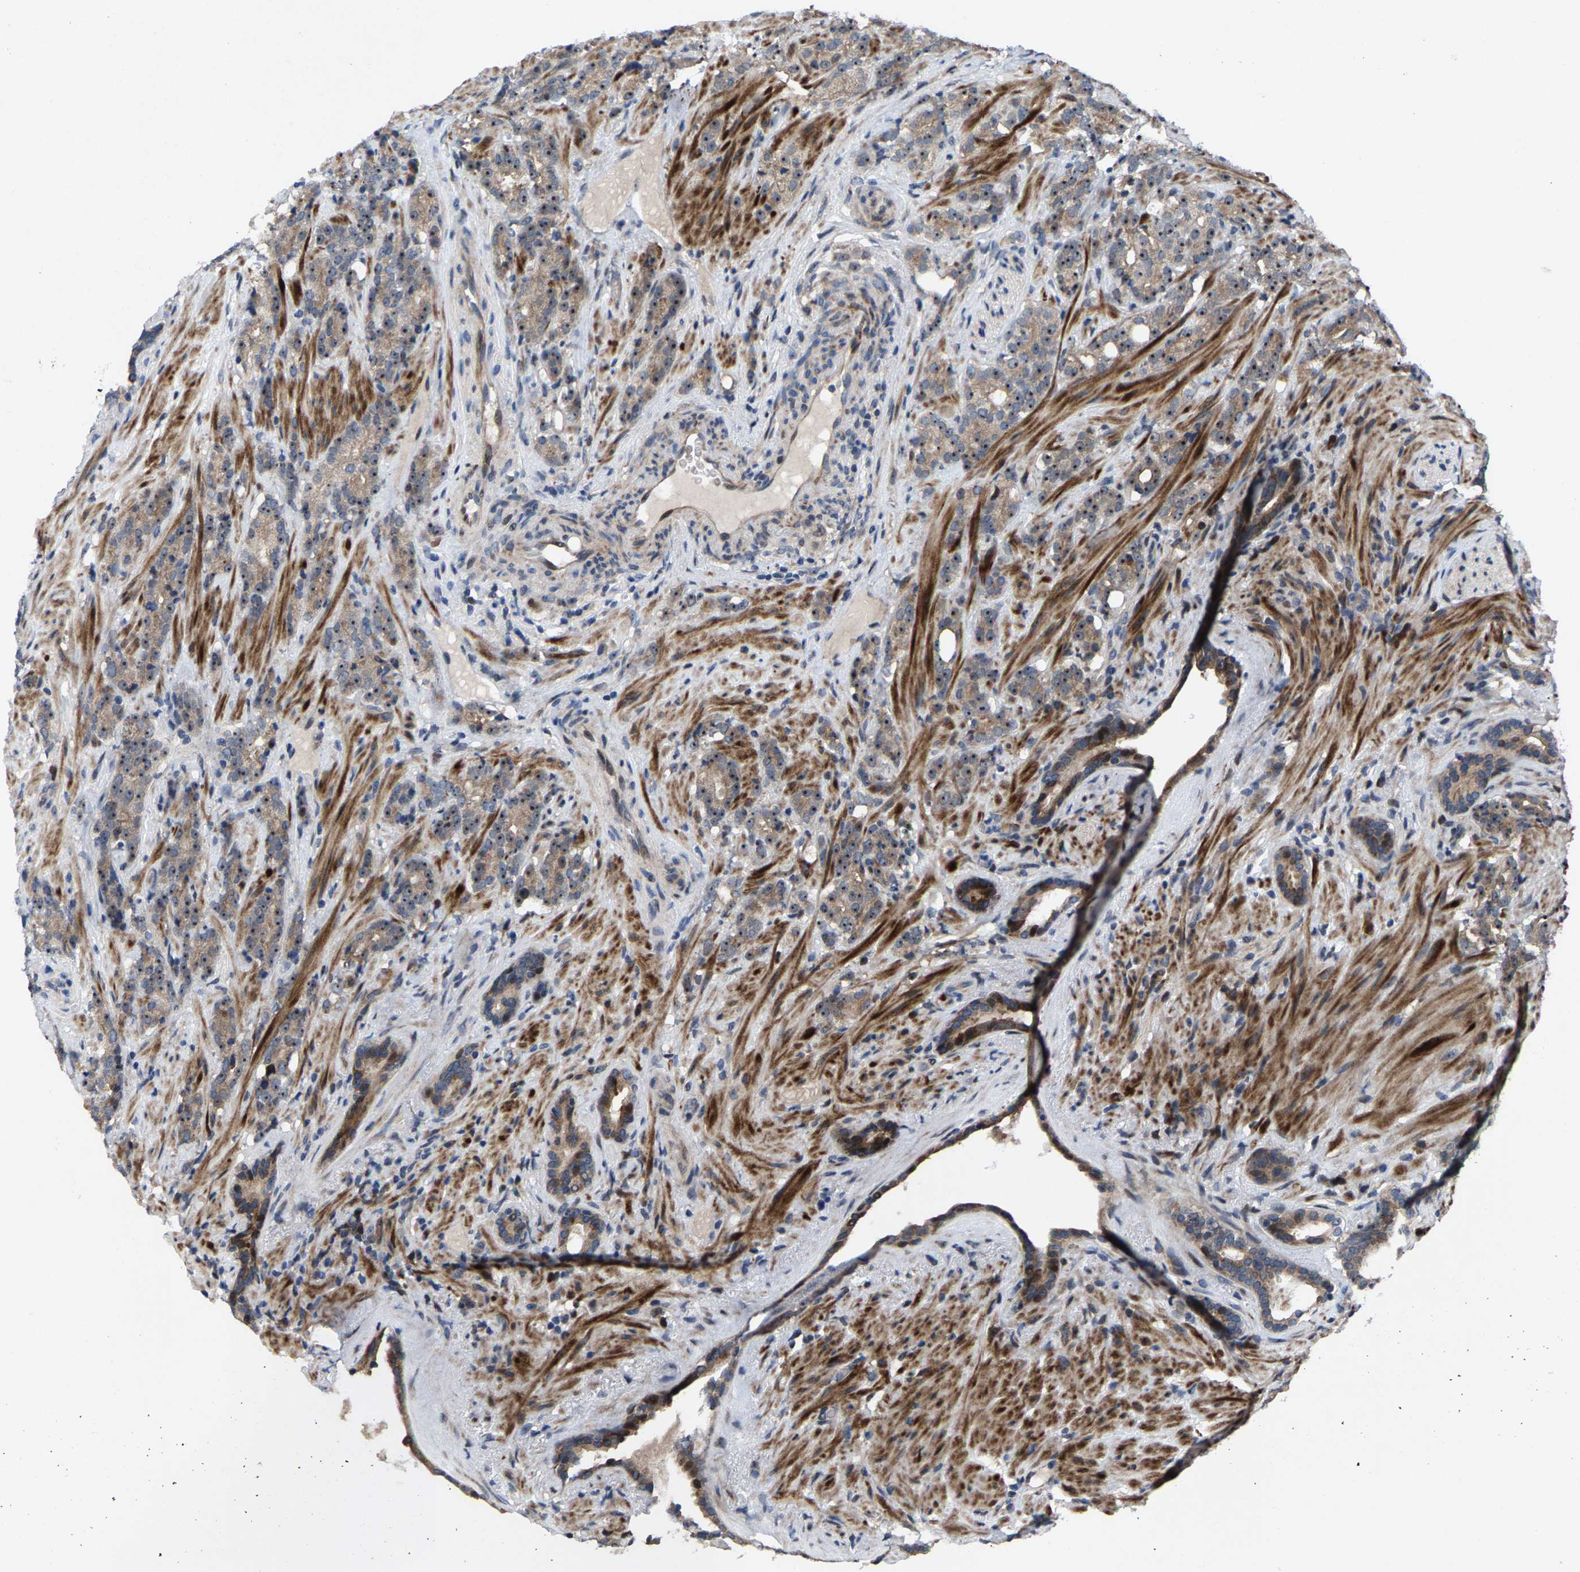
{"staining": {"intensity": "moderate", "quantity": "25%-75%", "location": "cytoplasmic/membranous,nuclear"}, "tissue": "prostate cancer", "cell_type": "Tumor cells", "image_type": "cancer", "snomed": [{"axis": "morphology", "description": "Adenocarcinoma, High grade"}, {"axis": "topography", "description": "Prostate"}], "caption": "Immunohistochemical staining of prostate adenocarcinoma (high-grade) demonstrates moderate cytoplasmic/membranous and nuclear protein expression in approximately 25%-75% of tumor cells. Using DAB (3,3'-diaminobenzidine) (brown) and hematoxylin (blue) stains, captured at high magnification using brightfield microscopy.", "gene": "HAUS6", "patient": {"sex": "male", "age": 71}}